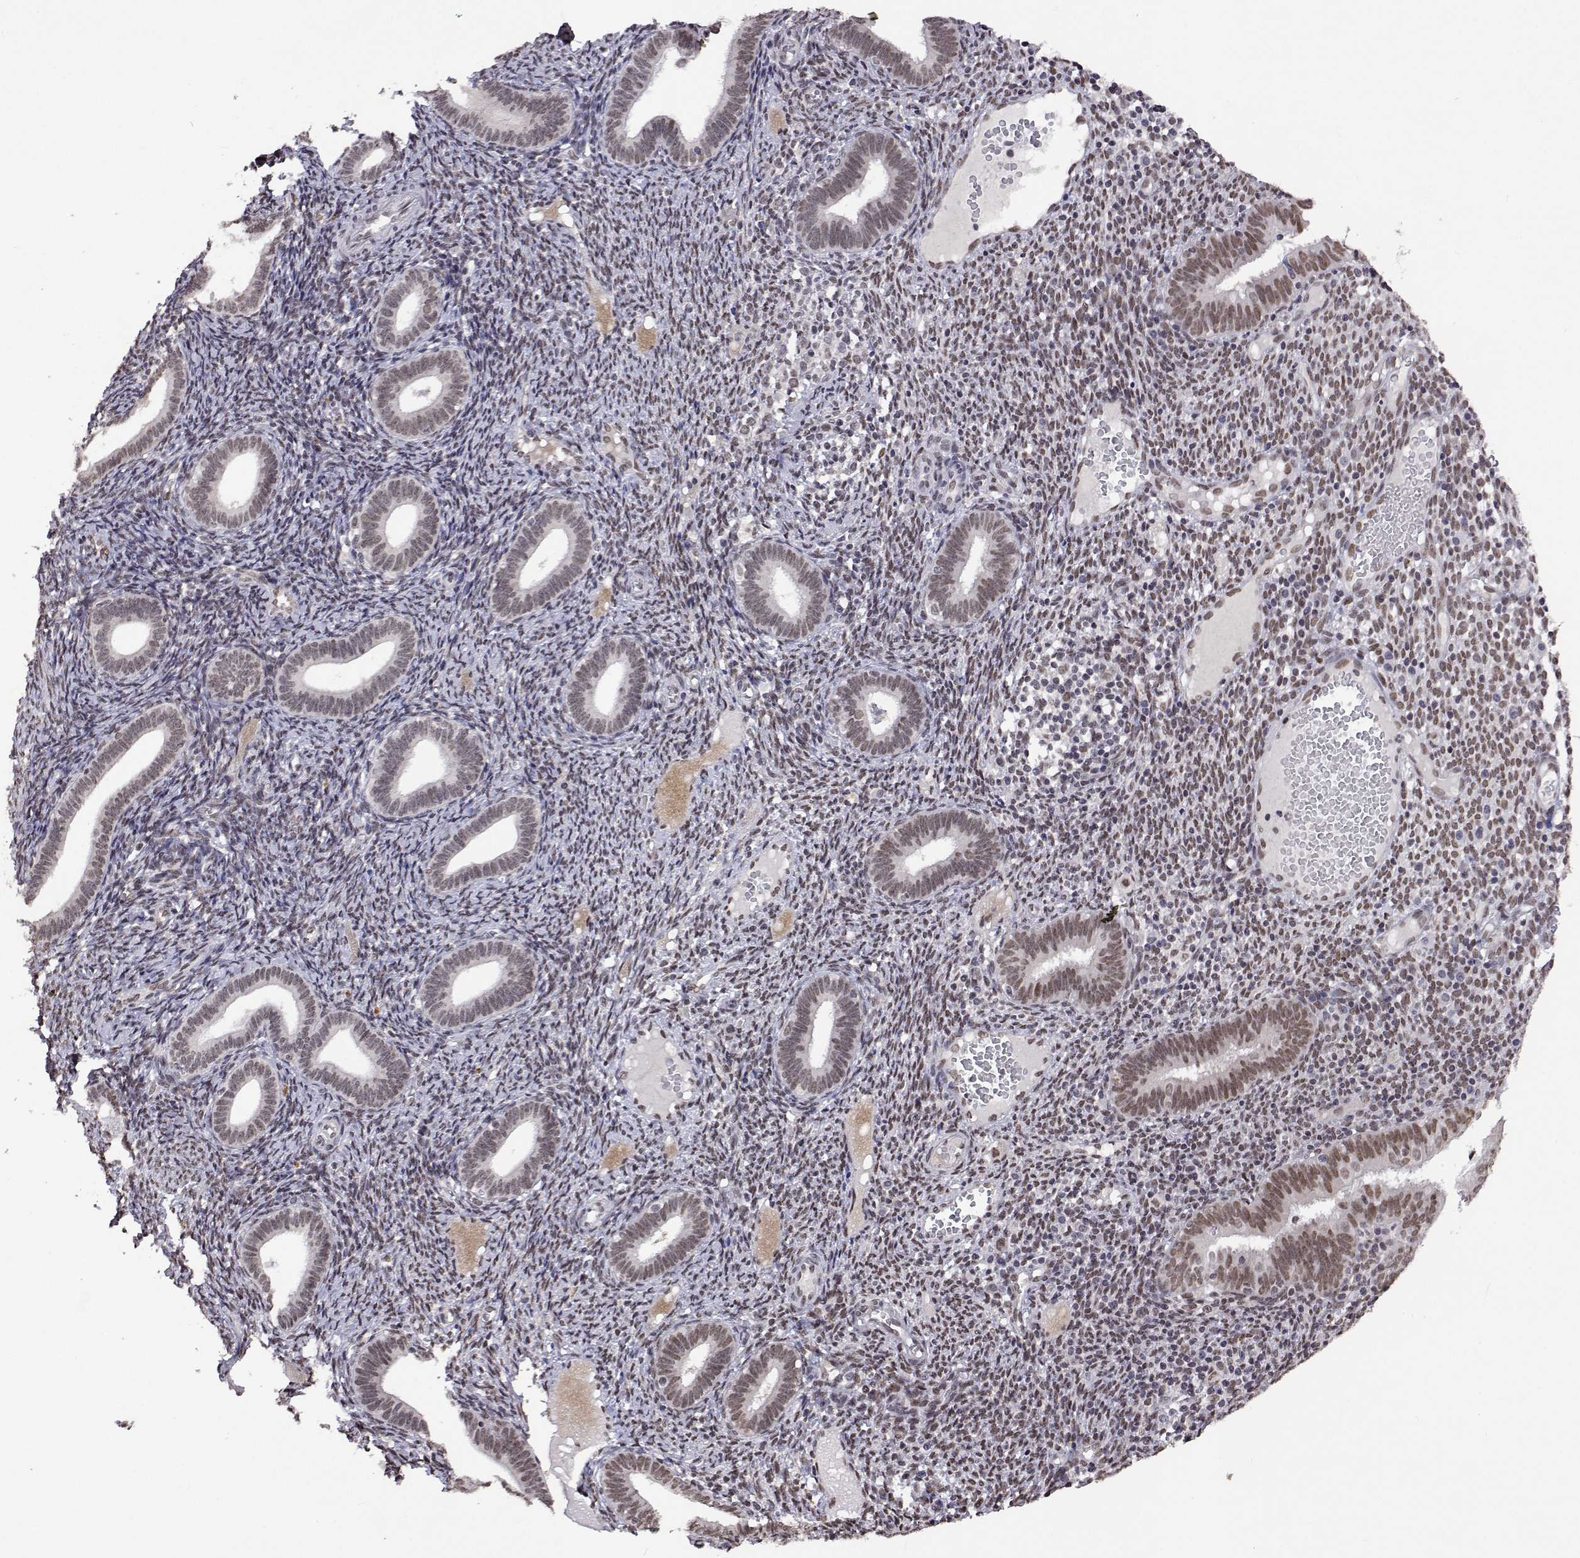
{"staining": {"intensity": "weak", "quantity": "<25%", "location": "nuclear"}, "tissue": "endometrium", "cell_type": "Cells in endometrial stroma", "image_type": "normal", "snomed": [{"axis": "morphology", "description": "Normal tissue, NOS"}, {"axis": "topography", "description": "Endometrium"}], "caption": "A micrograph of human endometrium is negative for staining in cells in endometrial stroma.", "gene": "HNRNPA0", "patient": {"sex": "female", "age": 41}}